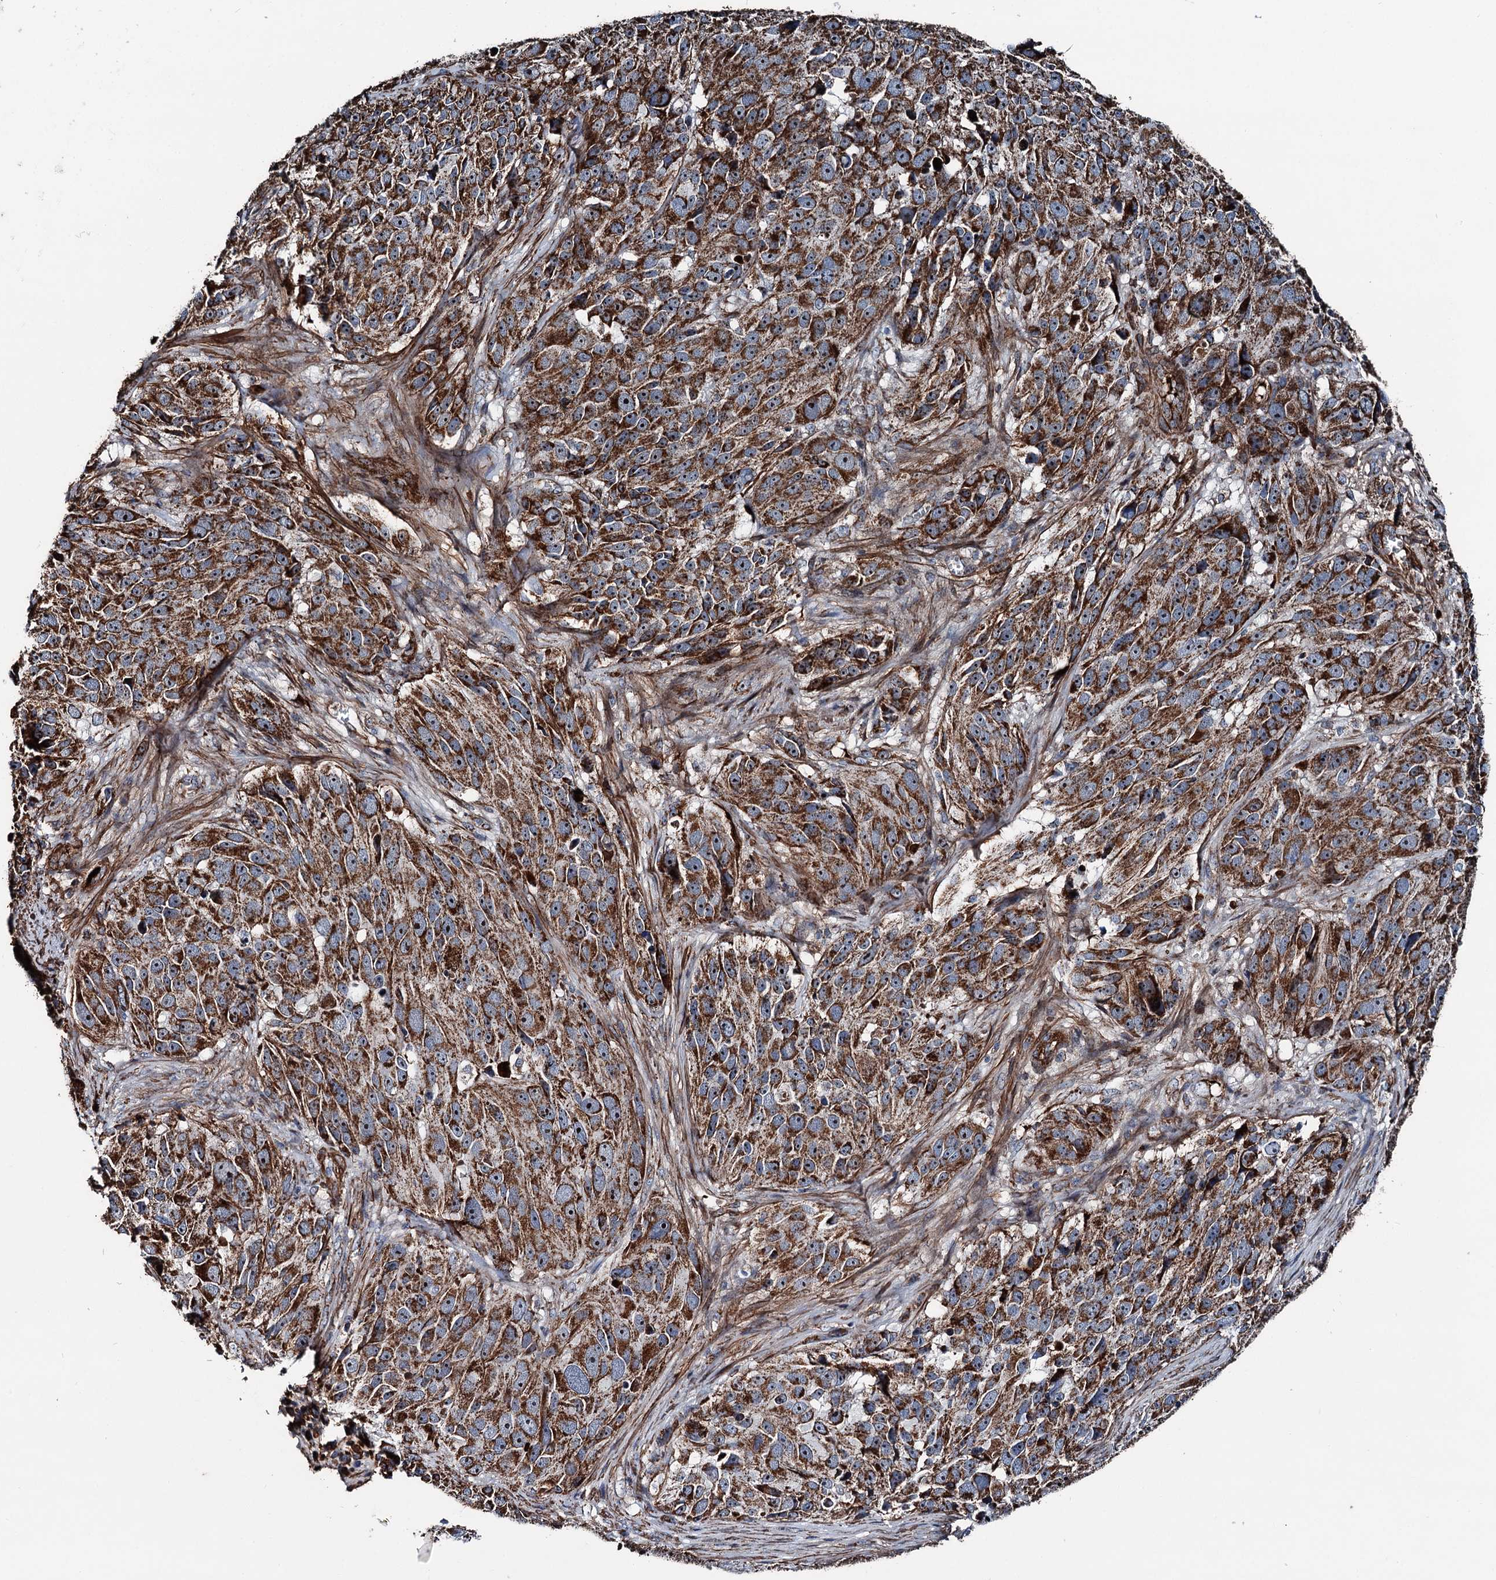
{"staining": {"intensity": "strong", "quantity": ">75%", "location": "cytoplasmic/membranous,nuclear"}, "tissue": "melanoma", "cell_type": "Tumor cells", "image_type": "cancer", "snomed": [{"axis": "morphology", "description": "Malignant melanoma, NOS"}, {"axis": "topography", "description": "Skin"}], "caption": "Immunohistochemistry (DAB (3,3'-diaminobenzidine)) staining of human melanoma reveals strong cytoplasmic/membranous and nuclear protein staining in about >75% of tumor cells.", "gene": "DDIAS", "patient": {"sex": "male", "age": 84}}